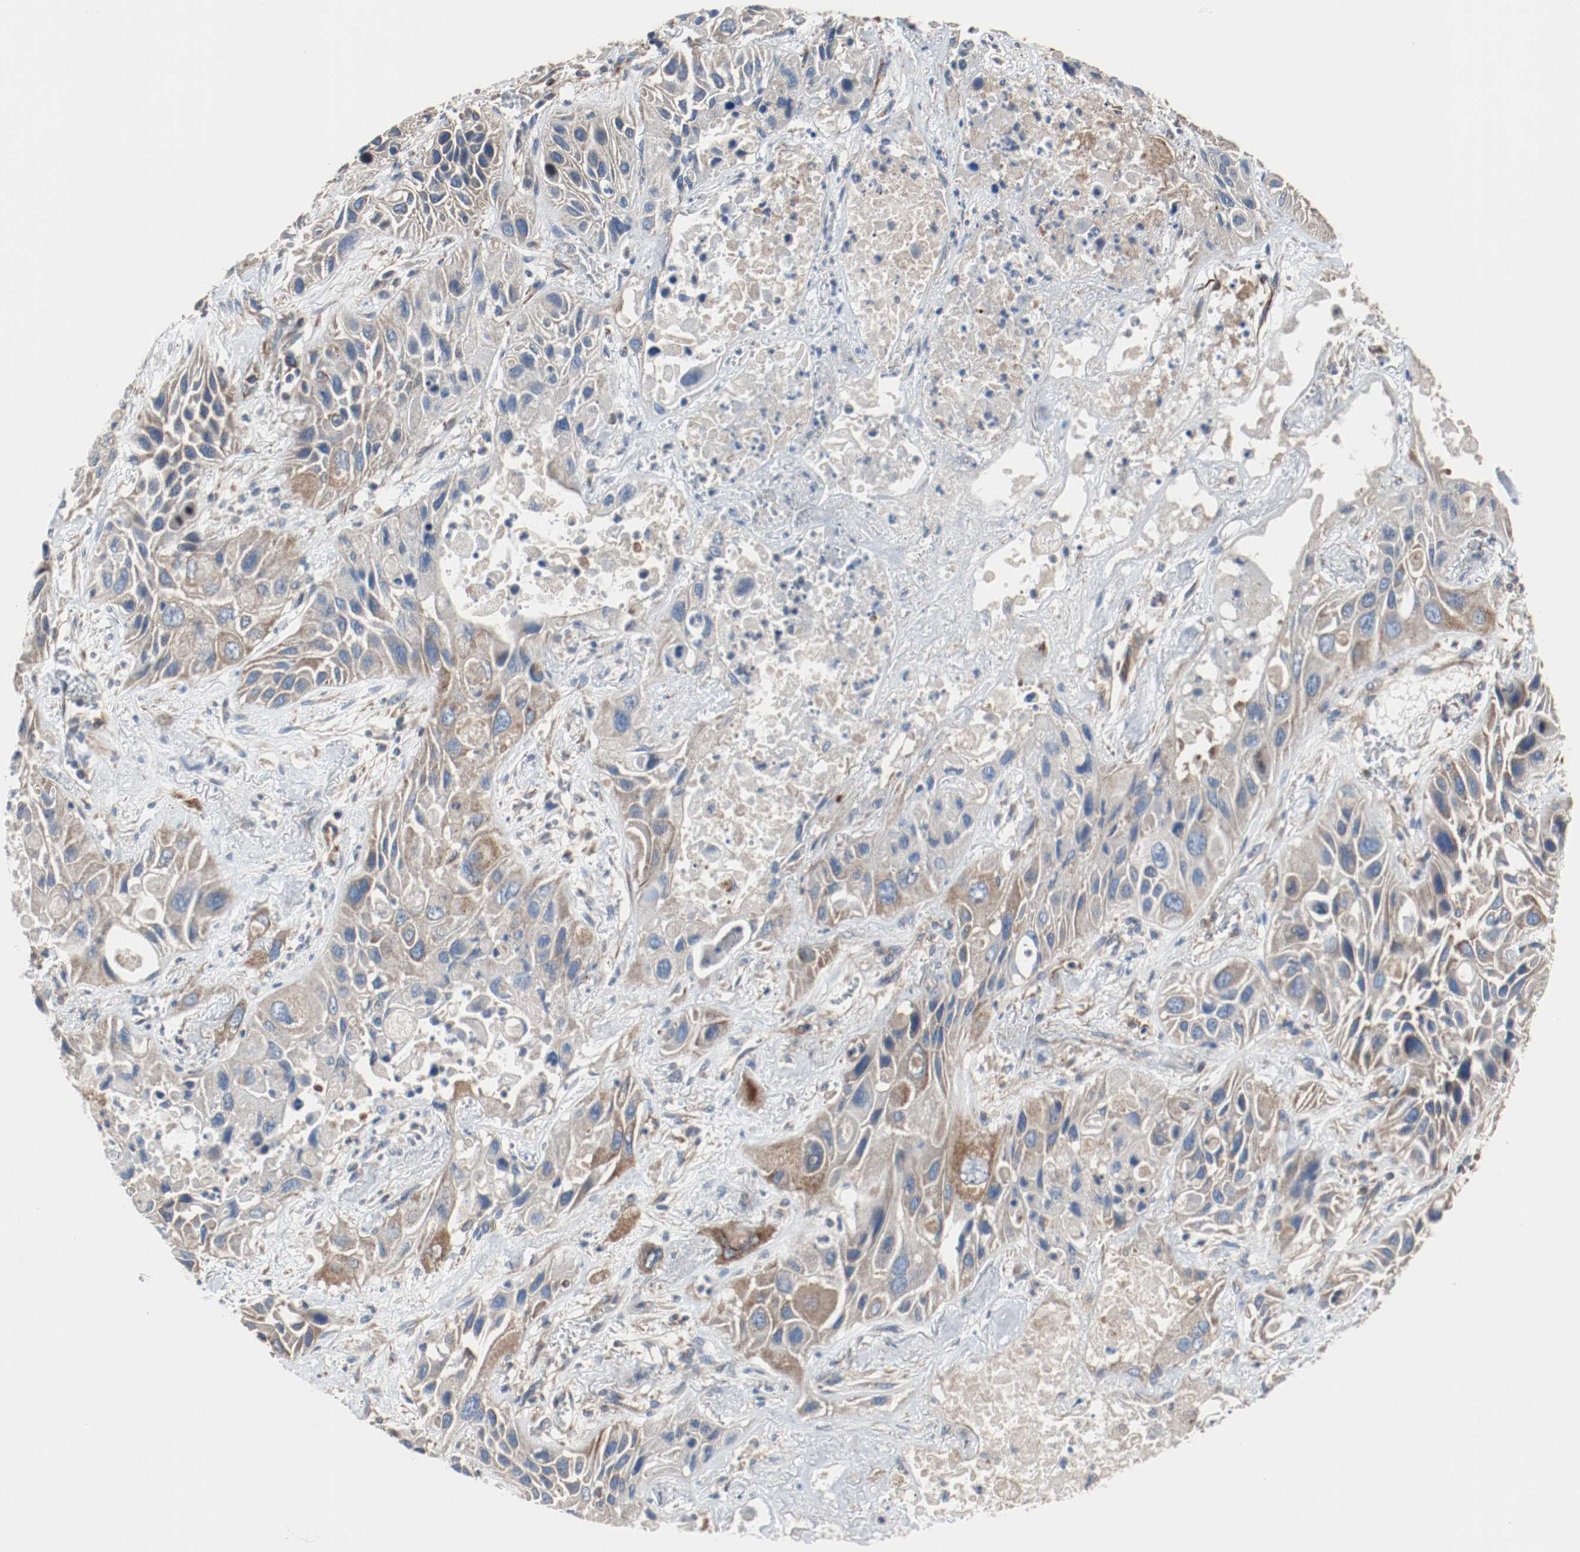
{"staining": {"intensity": "moderate", "quantity": ">75%", "location": "cytoplasmic/membranous"}, "tissue": "lung cancer", "cell_type": "Tumor cells", "image_type": "cancer", "snomed": [{"axis": "morphology", "description": "Squamous cell carcinoma, NOS"}, {"axis": "topography", "description": "Lung"}], "caption": "About >75% of tumor cells in human lung squamous cell carcinoma demonstrate moderate cytoplasmic/membranous protein positivity as visualized by brown immunohistochemical staining.", "gene": "TUBA3D", "patient": {"sex": "female", "age": 76}}